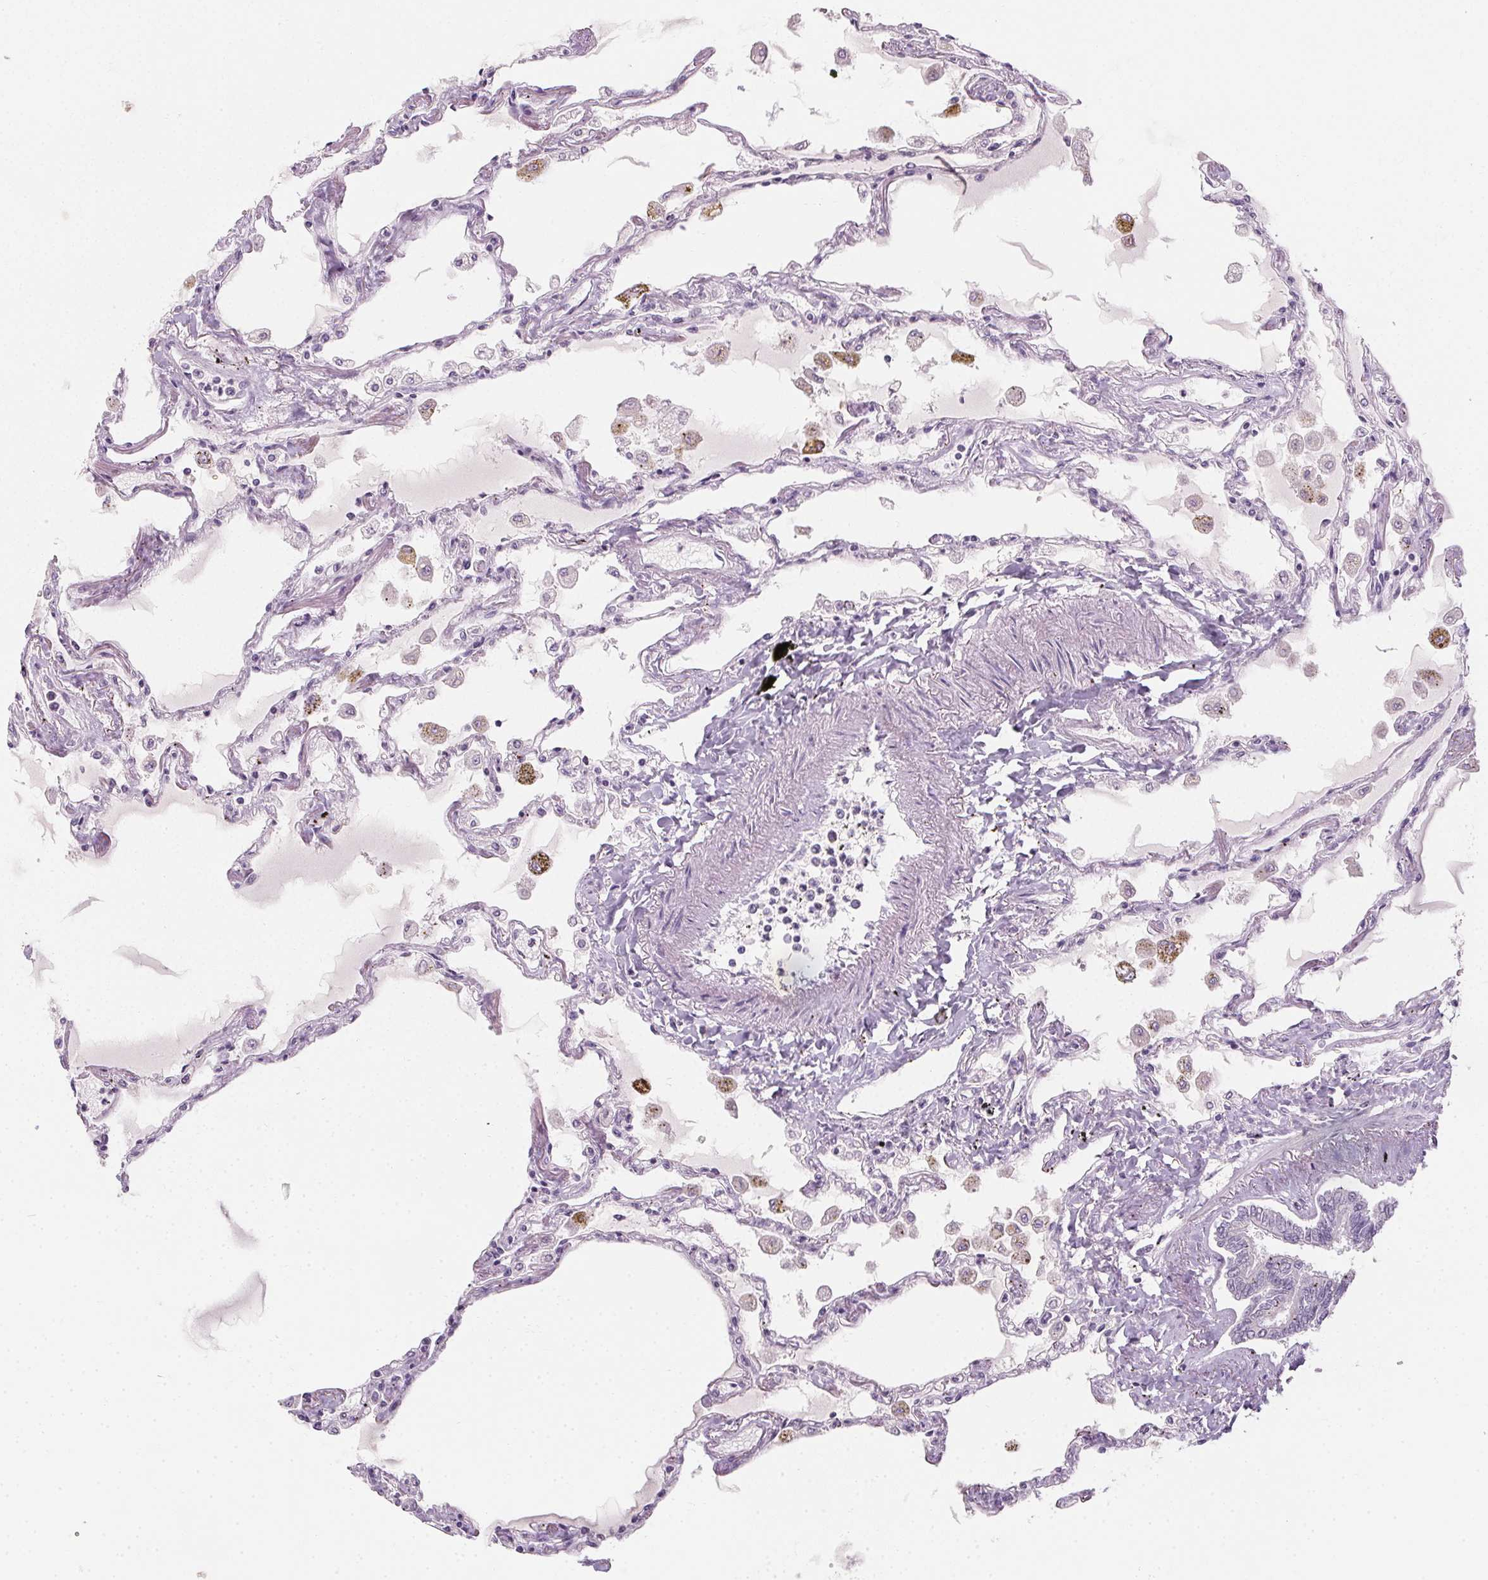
{"staining": {"intensity": "negative", "quantity": "none", "location": "none"}, "tissue": "lung", "cell_type": "Alveolar cells", "image_type": "normal", "snomed": [{"axis": "morphology", "description": "Normal tissue, NOS"}, {"axis": "morphology", "description": "Adenocarcinoma, NOS"}, {"axis": "topography", "description": "Cartilage tissue"}, {"axis": "topography", "description": "Lung"}], "caption": "This is a histopathology image of IHC staining of normal lung, which shows no positivity in alveolar cells. The staining was performed using DAB (3,3'-diaminobenzidine) to visualize the protein expression in brown, while the nuclei were stained in blue with hematoxylin (Magnification: 20x).", "gene": "TMEM72", "patient": {"sex": "female", "age": 67}}